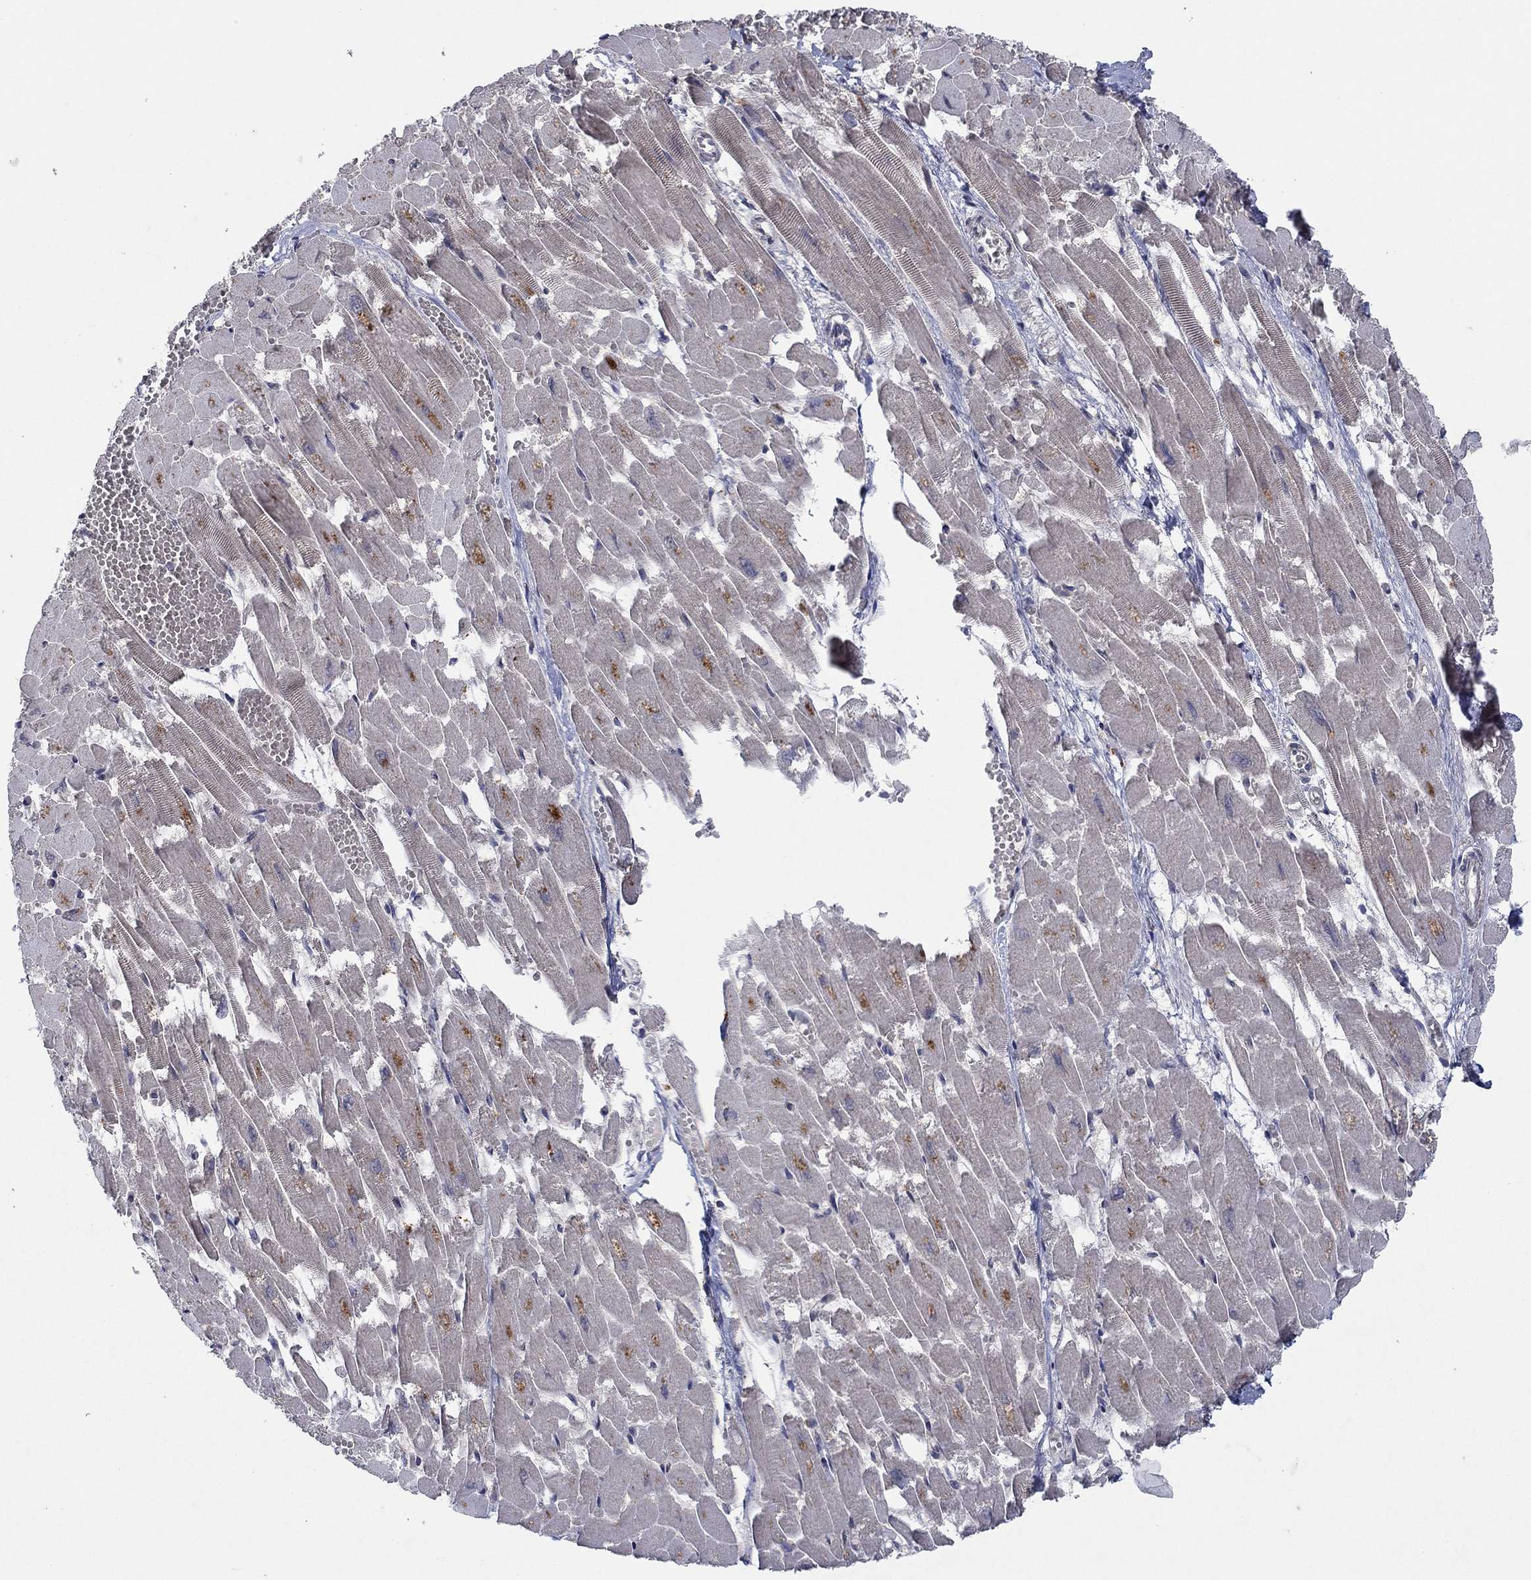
{"staining": {"intensity": "negative", "quantity": "none", "location": "none"}, "tissue": "heart muscle", "cell_type": "Cardiomyocytes", "image_type": "normal", "snomed": [{"axis": "morphology", "description": "Normal tissue, NOS"}, {"axis": "topography", "description": "Heart"}], "caption": "Heart muscle stained for a protein using IHC reveals no staining cardiomyocytes.", "gene": "IL4", "patient": {"sex": "female", "age": 52}}